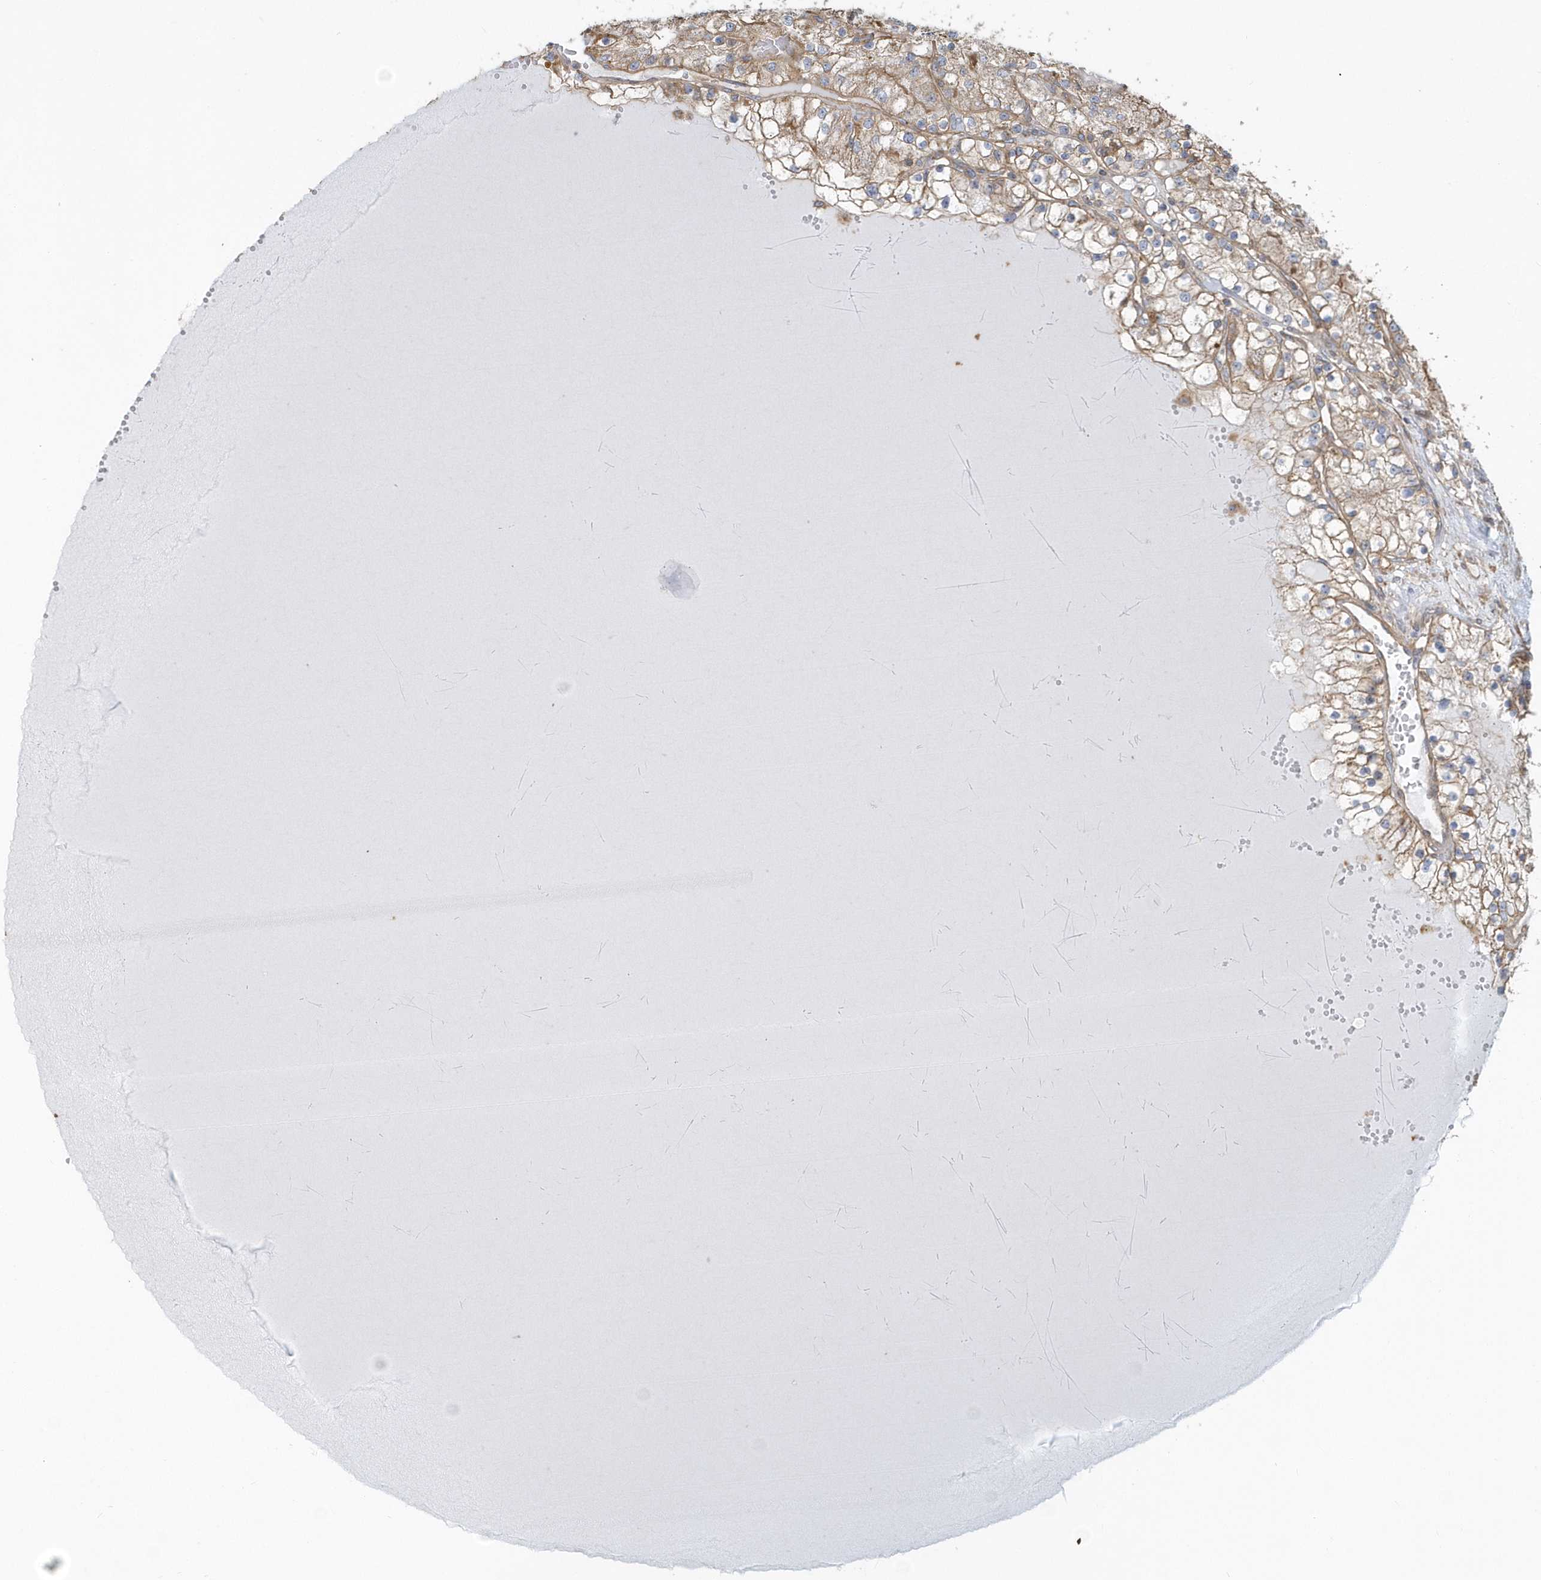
{"staining": {"intensity": "weak", "quantity": ">75%", "location": "cytoplasmic/membranous"}, "tissue": "renal cancer", "cell_type": "Tumor cells", "image_type": "cancer", "snomed": [{"axis": "morphology", "description": "Adenocarcinoma, NOS"}, {"axis": "topography", "description": "Kidney"}], "caption": "Renal cancer (adenocarcinoma) stained with immunohistochemistry reveals weak cytoplasmic/membranous expression in approximately >75% of tumor cells.", "gene": "TRAIP", "patient": {"sex": "male", "age": 80}}